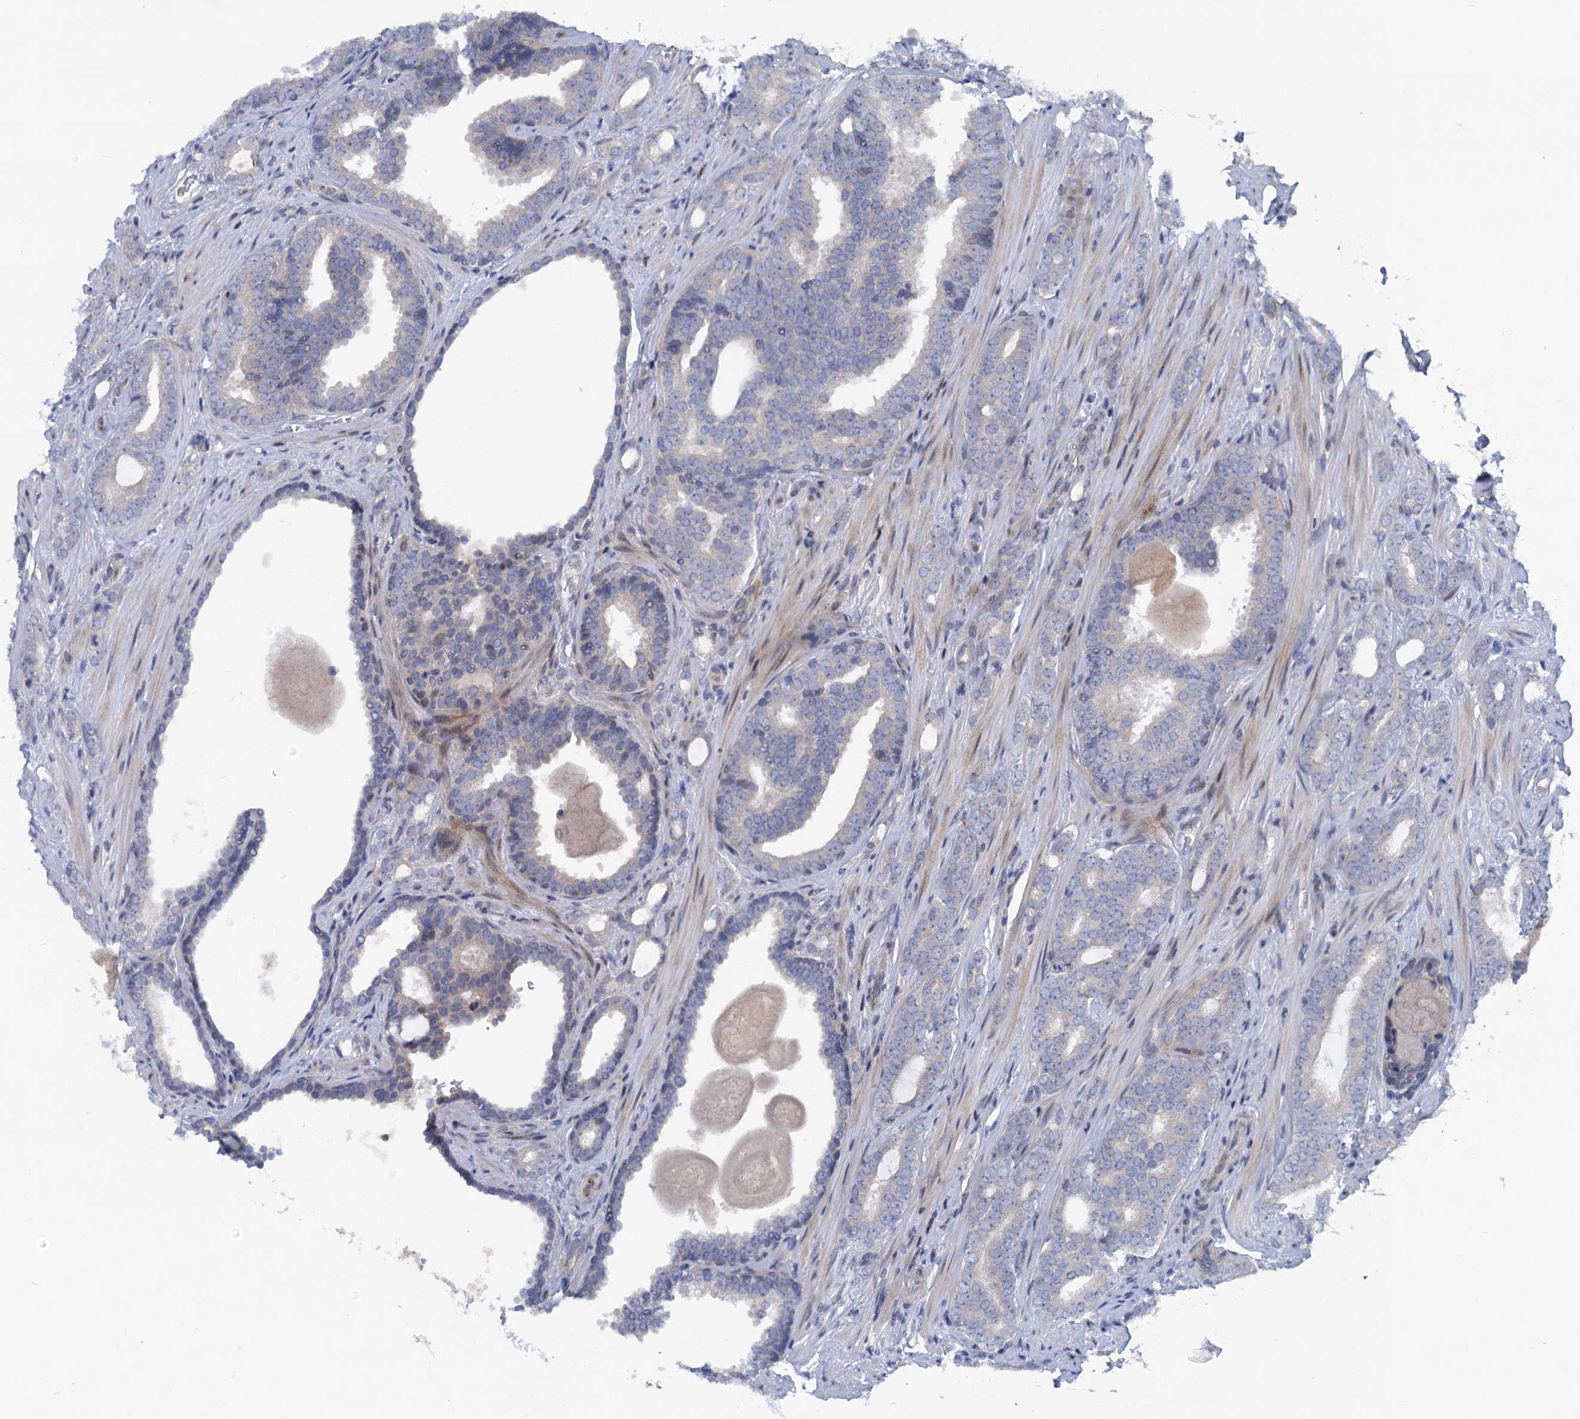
{"staining": {"intensity": "negative", "quantity": "none", "location": "none"}, "tissue": "prostate cancer", "cell_type": "Tumor cells", "image_type": "cancer", "snomed": [{"axis": "morphology", "description": "Adenocarcinoma, High grade"}, {"axis": "topography", "description": "Prostate"}], "caption": "Immunohistochemical staining of prostate adenocarcinoma (high-grade) reveals no significant staining in tumor cells. (DAB (3,3'-diaminobenzidine) IHC with hematoxylin counter stain).", "gene": "QPCTL", "patient": {"sex": "male", "age": 63}}